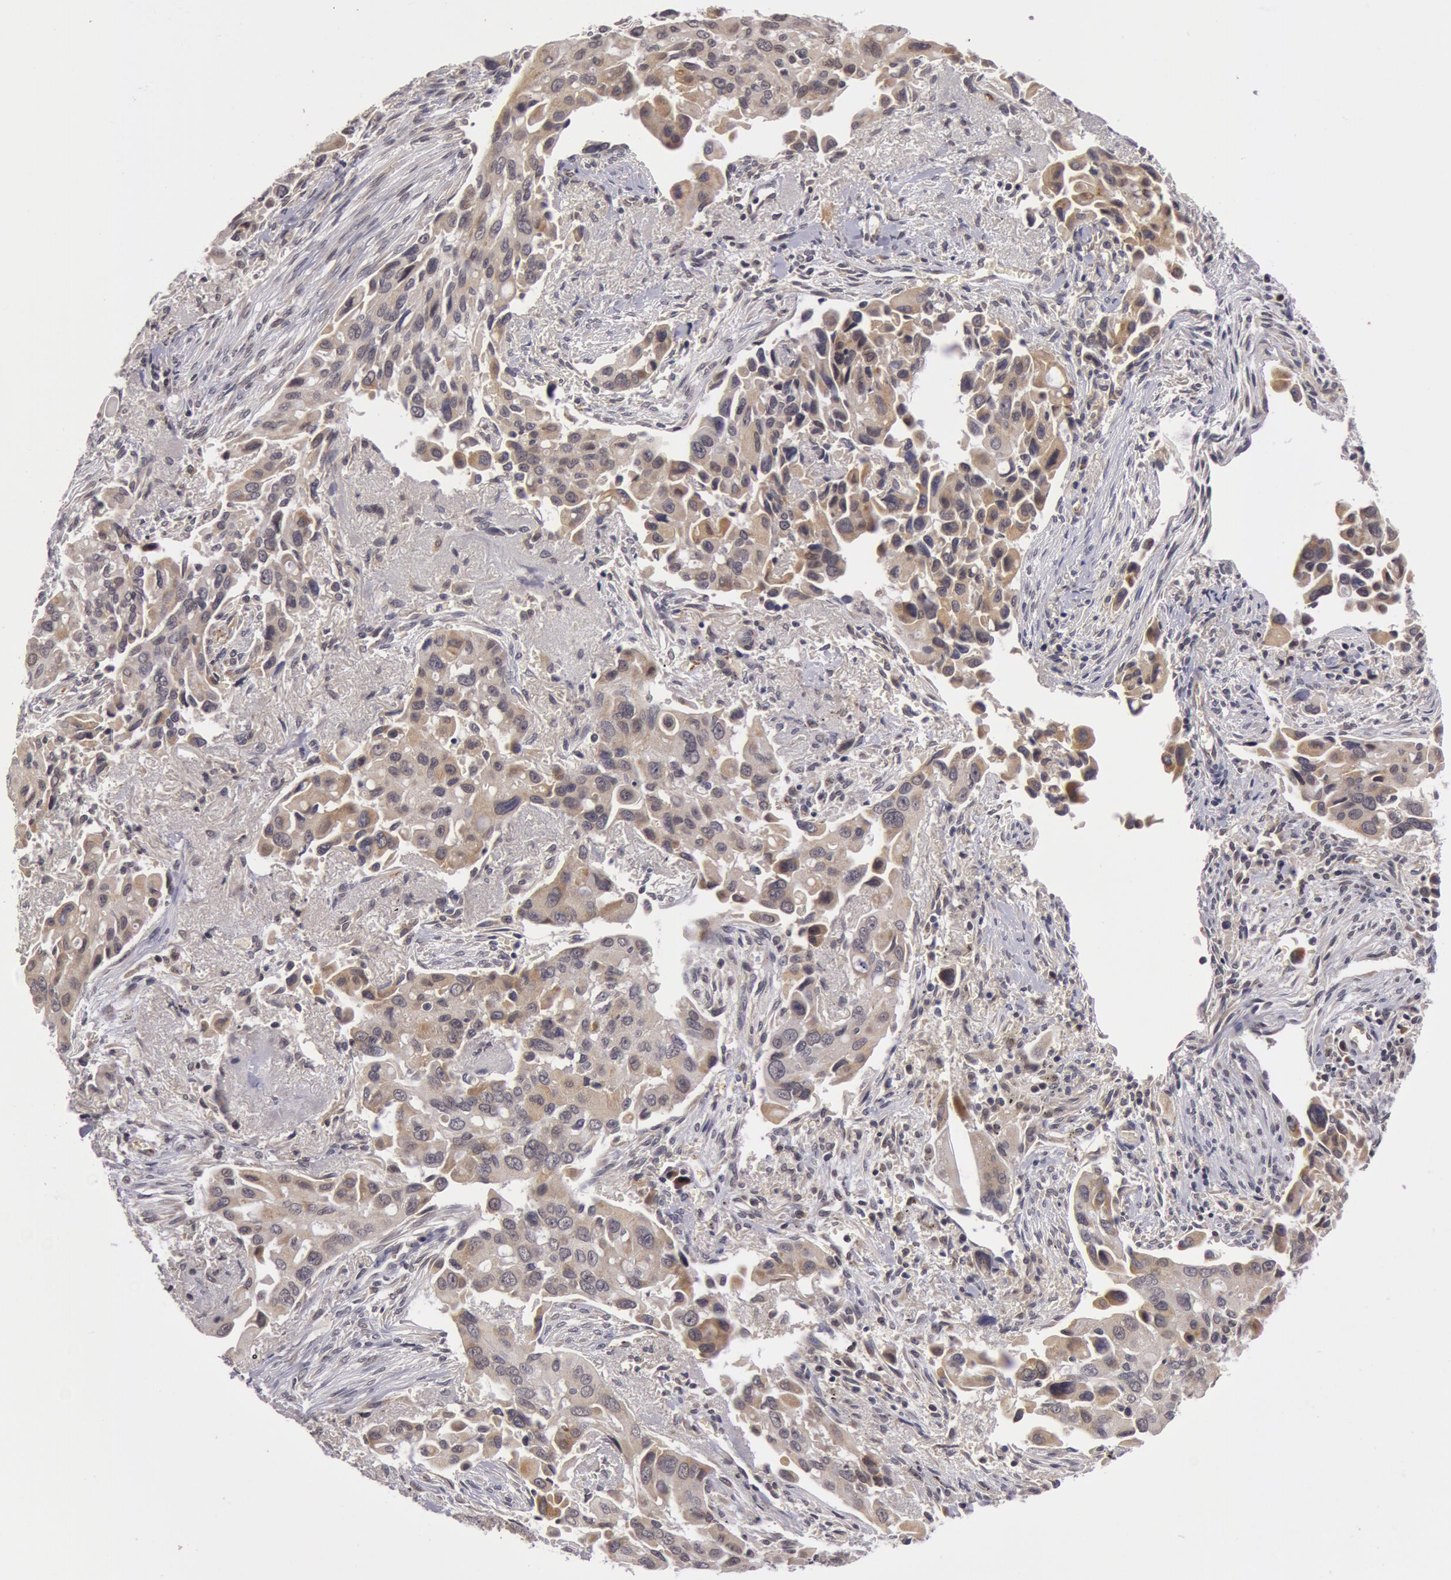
{"staining": {"intensity": "weak", "quantity": "<25%", "location": "cytoplasmic/membranous"}, "tissue": "lung cancer", "cell_type": "Tumor cells", "image_type": "cancer", "snomed": [{"axis": "morphology", "description": "Adenocarcinoma, NOS"}, {"axis": "topography", "description": "Lung"}], "caption": "High magnification brightfield microscopy of lung adenocarcinoma stained with DAB (3,3'-diaminobenzidine) (brown) and counterstained with hematoxylin (blue): tumor cells show no significant positivity.", "gene": "SYTL4", "patient": {"sex": "male", "age": 68}}